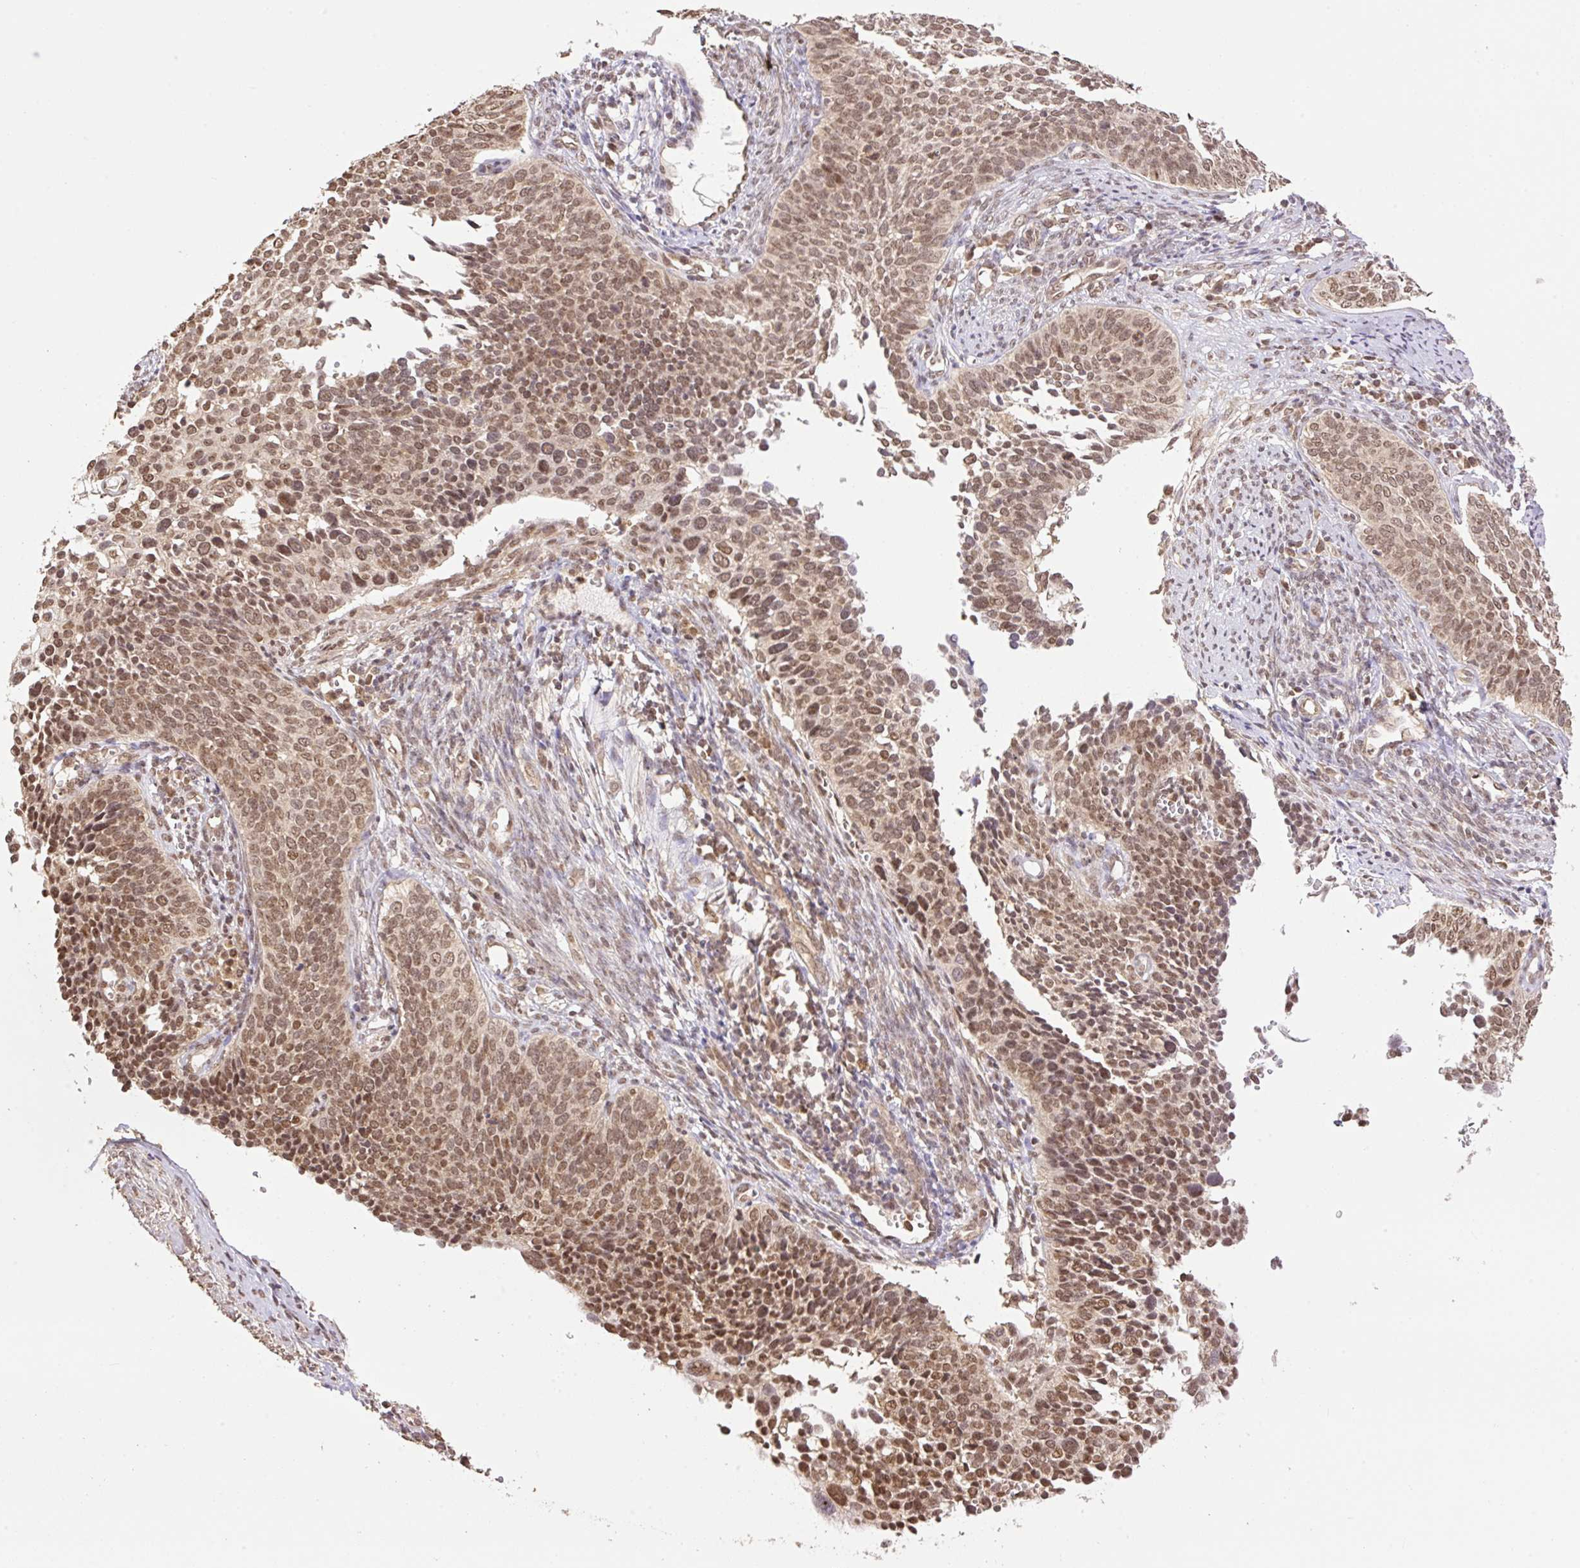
{"staining": {"intensity": "moderate", "quantity": ">75%", "location": "nuclear"}, "tissue": "cervical cancer", "cell_type": "Tumor cells", "image_type": "cancer", "snomed": [{"axis": "morphology", "description": "Squamous cell carcinoma, NOS"}, {"axis": "topography", "description": "Cervix"}], "caption": "IHC (DAB) staining of cervical cancer (squamous cell carcinoma) shows moderate nuclear protein staining in approximately >75% of tumor cells.", "gene": "VPS25", "patient": {"sex": "female", "age": 34}}